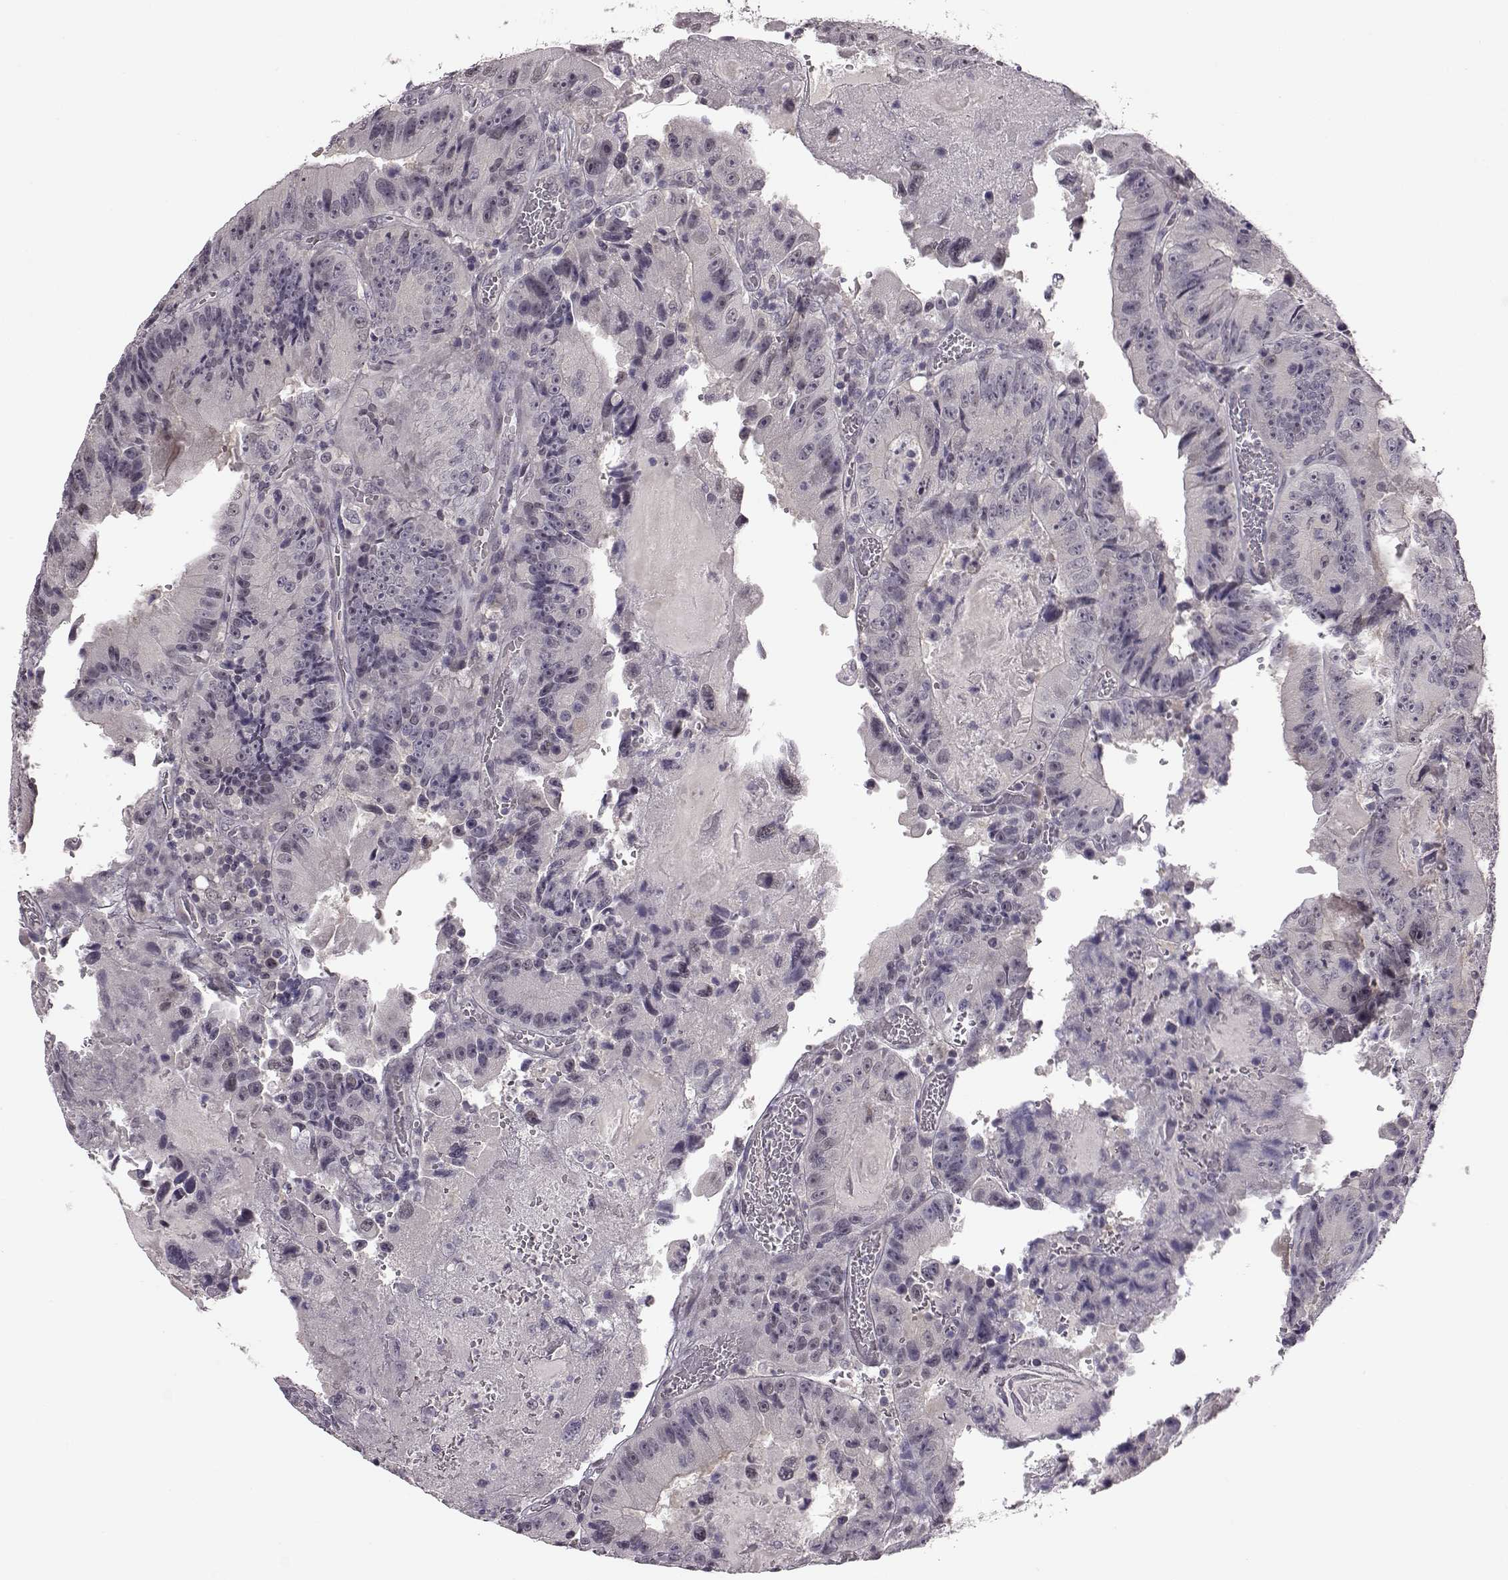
{"staining": {"intensity": "negative", "quantity": "none", "location": "none"}, "tissue": "colorectal cancer", "cell_type": "Tumor cells", "image_type": "cancer", "snomed": [{"axis": "morphology", "description": "Adenocarcinoma, NOS"}, {"axis": "topography", "description": "Colon"}], "caption": "An image of human colorectal cancer is negative for staining in tumor cells.", "gene": "C10orf62", "patient": {"sex": "female", "age": 86}}